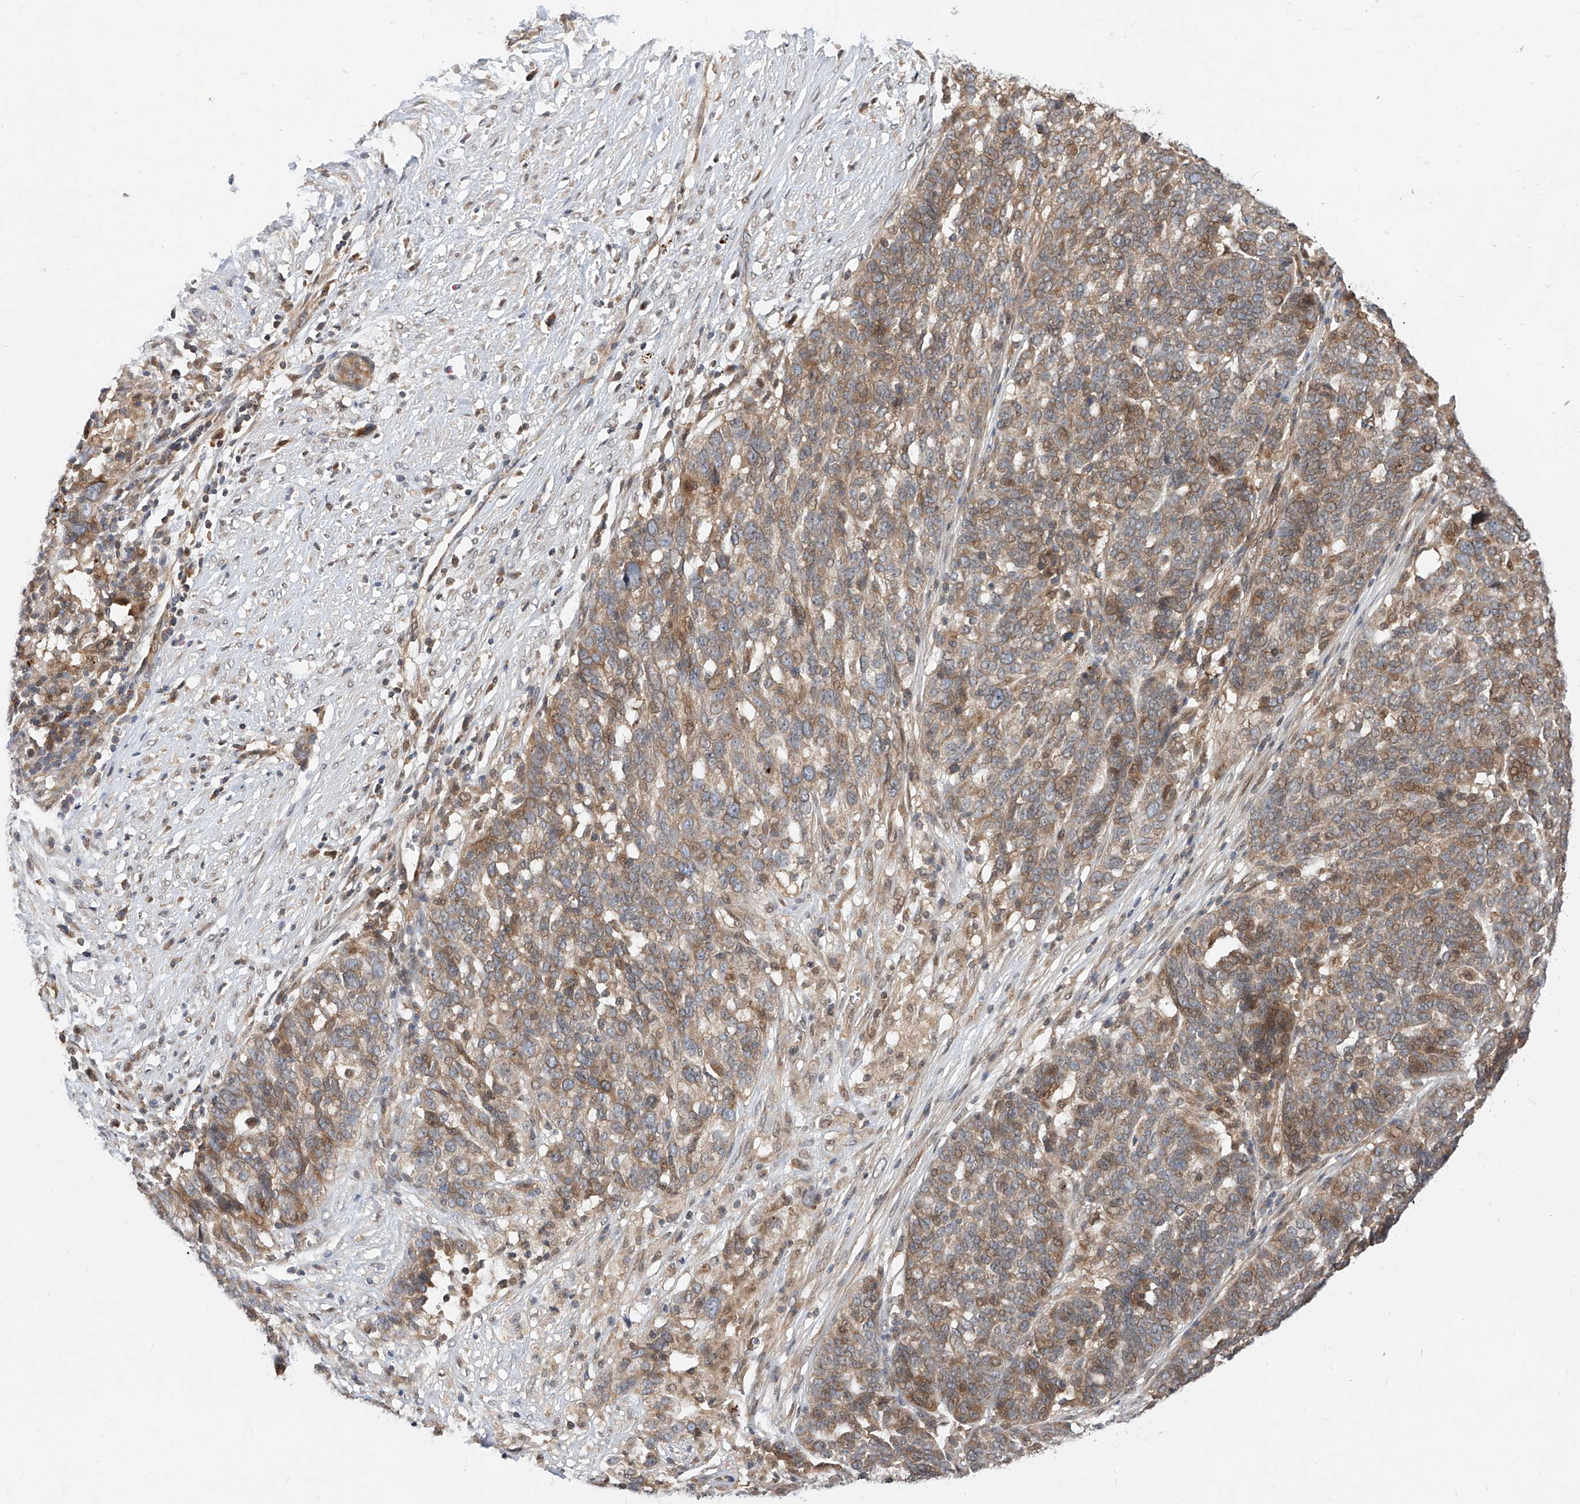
{"staining": {"intensity": "moderate", "quantity": ">75%", "location": "cytoplasmic/membranous,nuclear"}, "tissue": "ovarian cancer", "cell_type": "Tumor cells", "image_type": "cancer", "snomed": [{"axis": "morphology", "description": "Cystadenocarcinoma, serous, NOS"}, {"axis": "topography", "description": "Ovary"}], "caption": "A high-resolution histopathology image shows immunohistochemistry staining of ovarian cancer, which demonstrates moderate cytoplasmic/membranous and nuclear expression in approximately >75% of tumor cells.", "gene": "DIRAS3", "patient": {"sex": "female", "age": 59}}